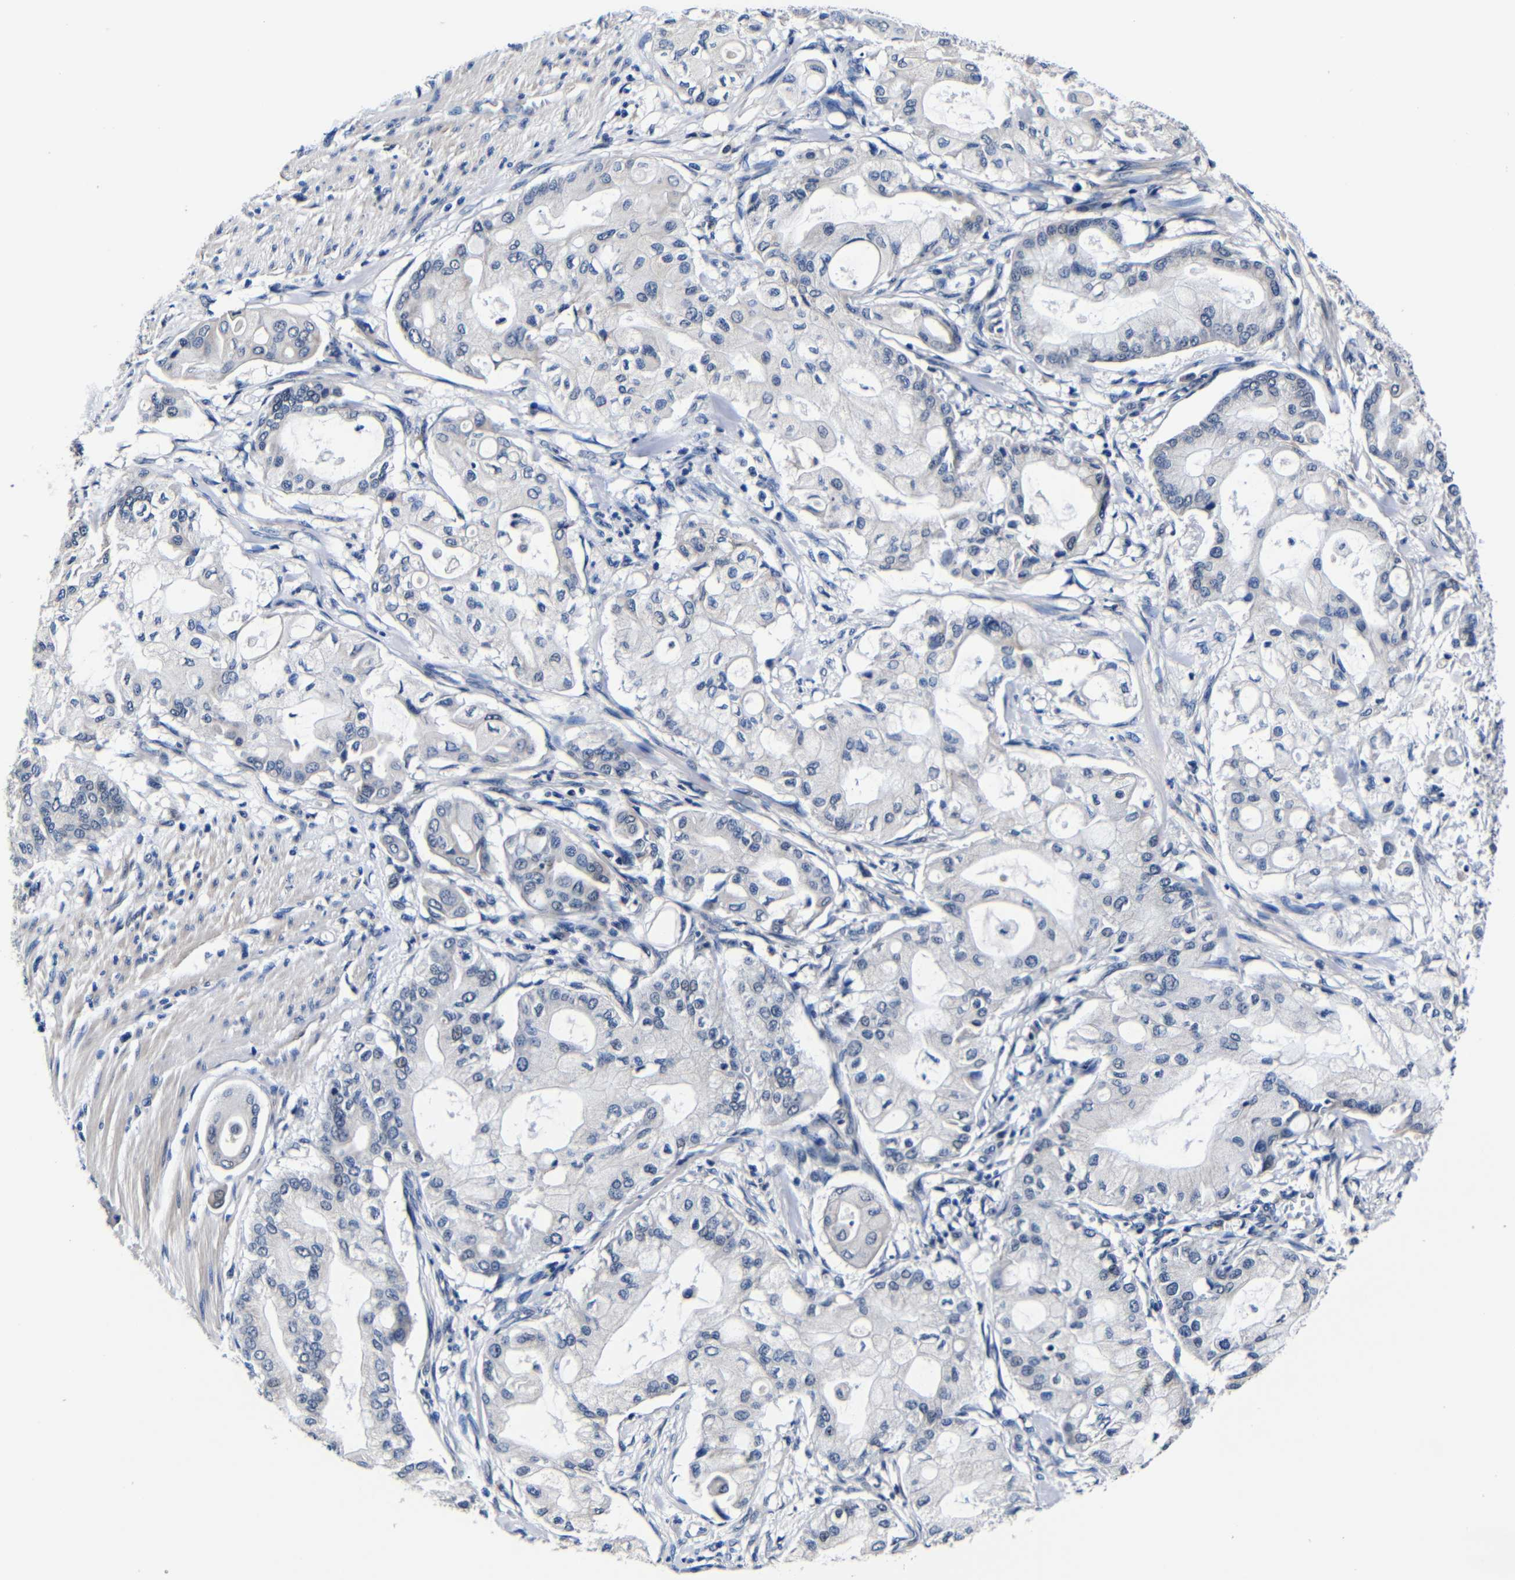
{"staining": {"intensity": "negative", "quantity": "none", "location": "none"}, "tissue": "pancreatic cancer", "cell_type": "Tumor cells", "image_type": "cancer", "snomed": [{"axis": "morphology", "description": "Adenocarcinoma, NOS"}, {"axis": "morphology", "description": "Adenocarcinoma, metastatic, NOS"}, {"axis": "topography", "description": "Lymph node"}, {"axis": "topography", "description": "Pancreas"}, {"axis": "topography", "description": "Duodenum"}], "caption": "Pancreatic cancer was stained to show a protein in brown. There is no significant expression in tumor cells.", "gene": "DEPP1", "patient": {"sex": "female", "age": 64}}